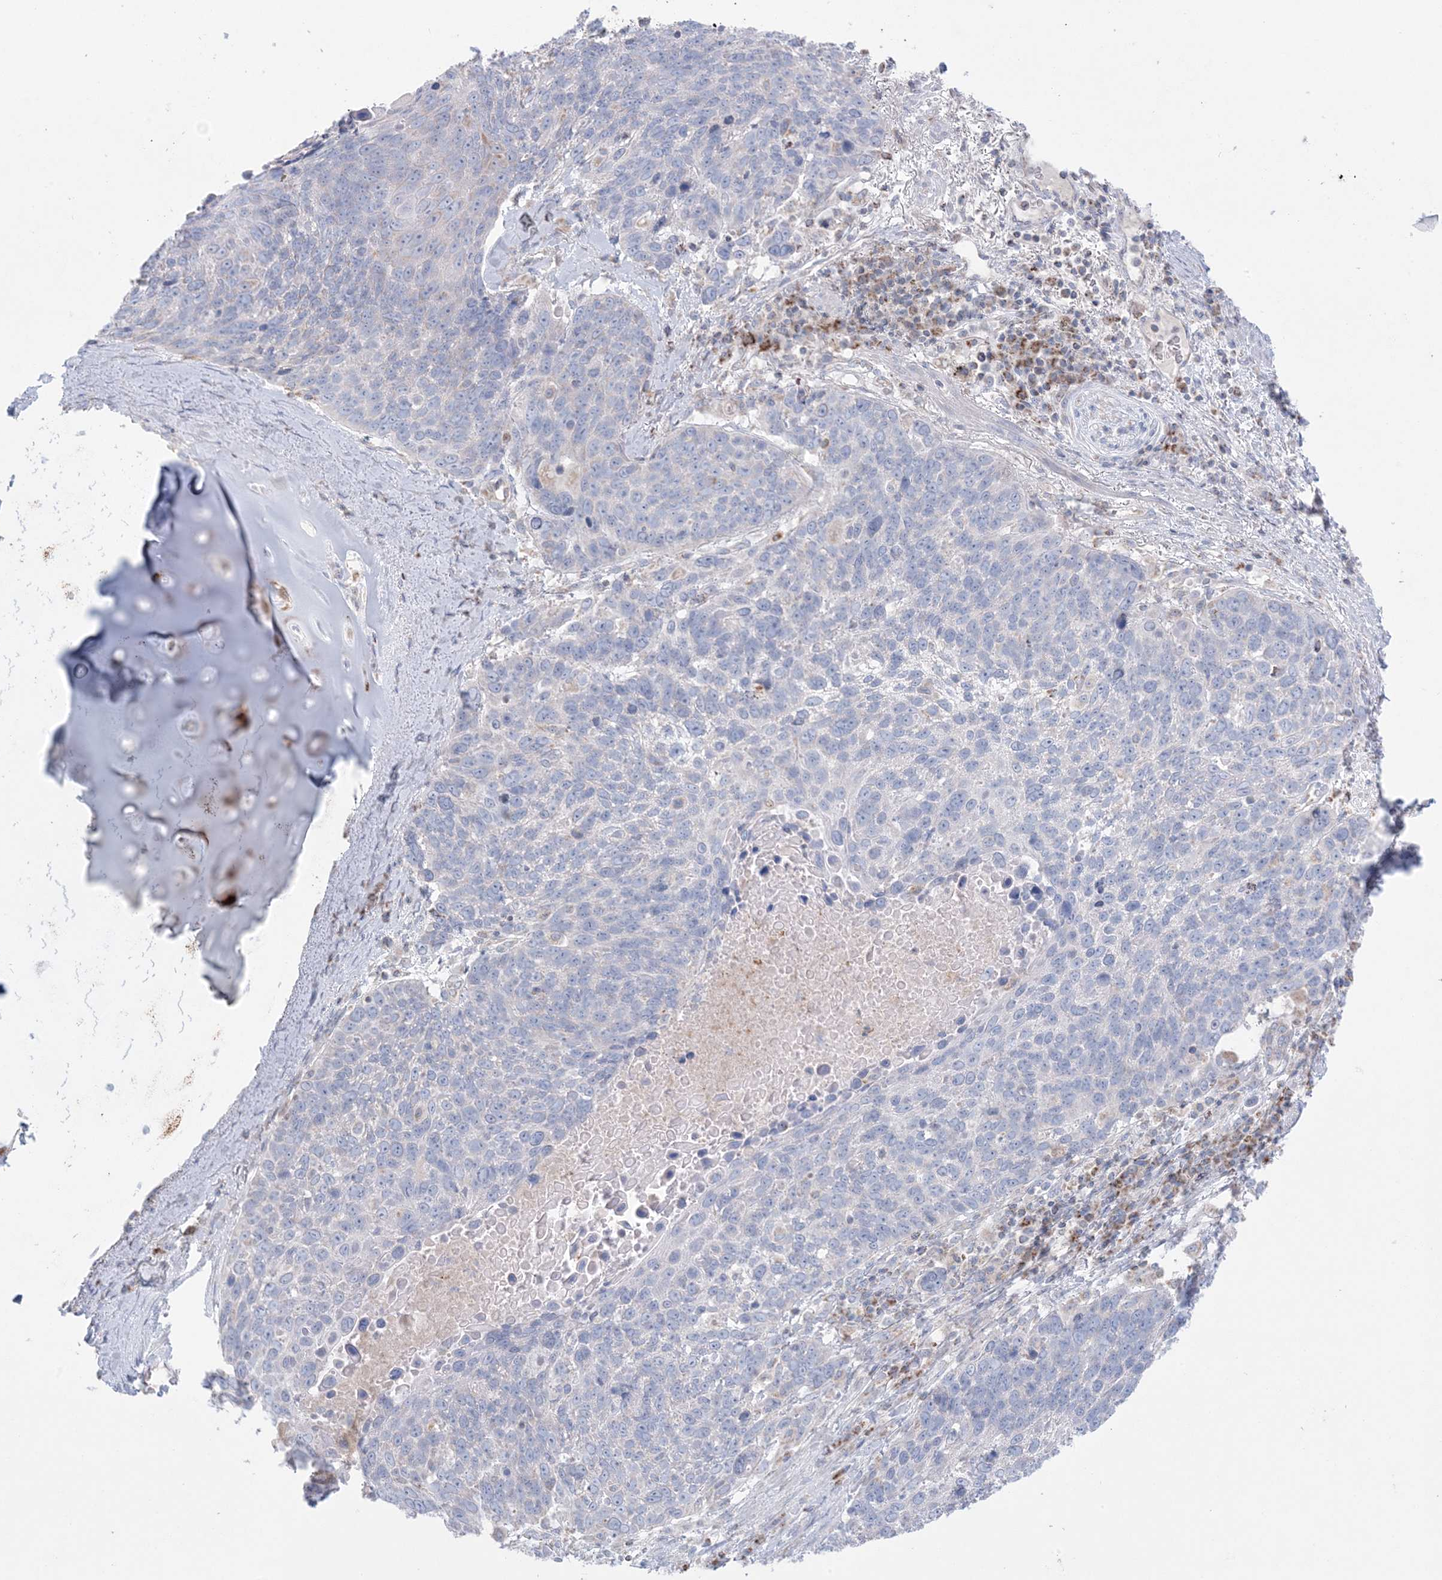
{"staining": {"intensity": "negative", "quantity": "none", "location": "none"}, "tissue": "lung cancer", "cell_type": "Tumor cells", "image_type": "cancer", "snomed": [{"axis": "morphology", "description": "Squamous cell carcinoma, NOS"}, {"axis": "topography", "description": "Lung"}], "caption": "A photomicrograph of human lung squamous cell carcinoma is negative for staining in tumor cells.", "gene": "KCTD6", "patient": {"sex": "male", "age": 66}}